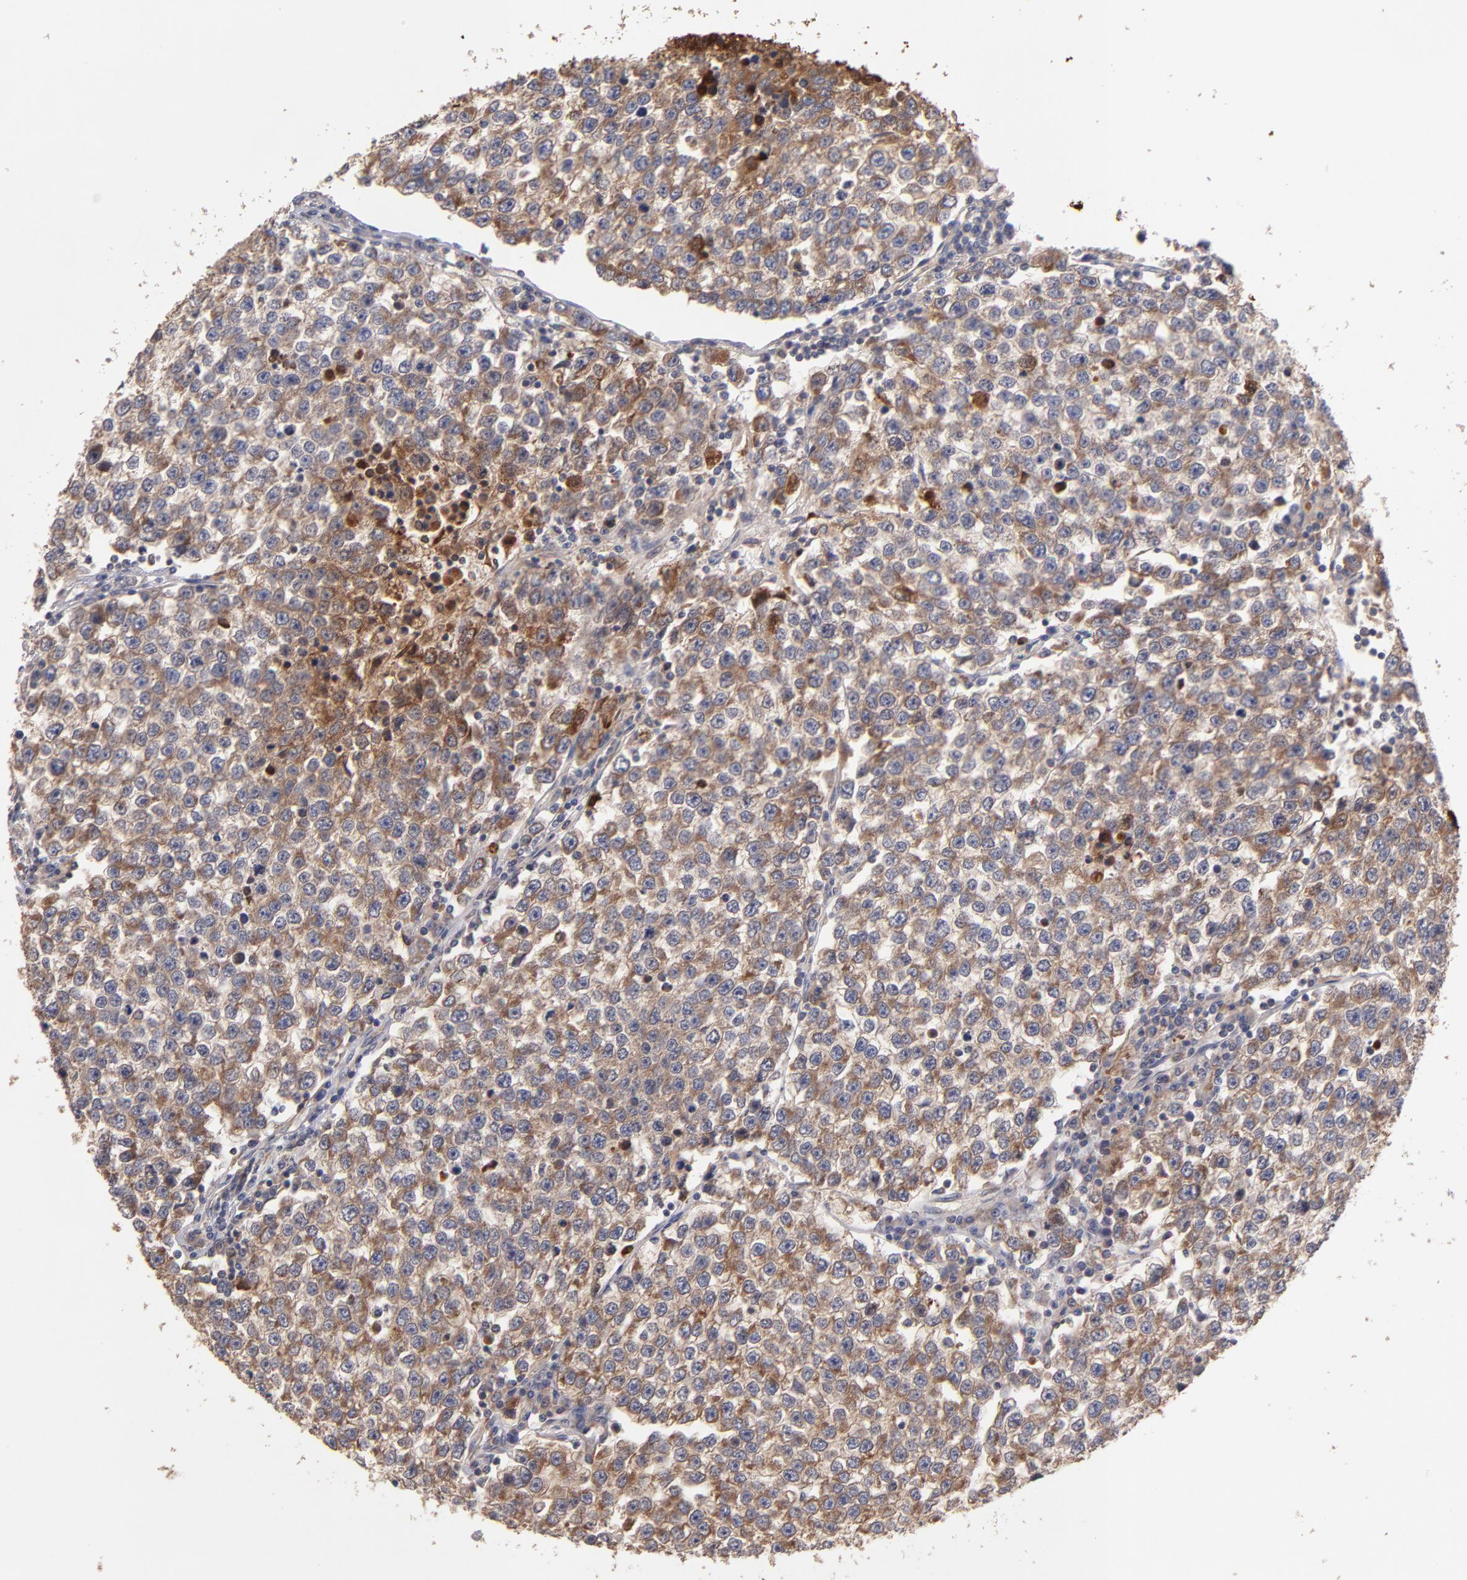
{"staining": {"intensity": "moderate", "quantity": ">75%", "location": "cytoplasmic/membranous"}, "tissue": "testis cancer", "cell_type": "Tumor cells", "image_type": "cancer", "snomed": [{"axis": "morphology", "description": "Seminoma, NOS"}, {"axis": "topography", "description": "Testis"}], "caption": "Testis seminoma stained with a protein marker demonstrates moderate staining in tumor cells.", "gene": "DACT1", "patient": {"sex": "male", "age": 36}}